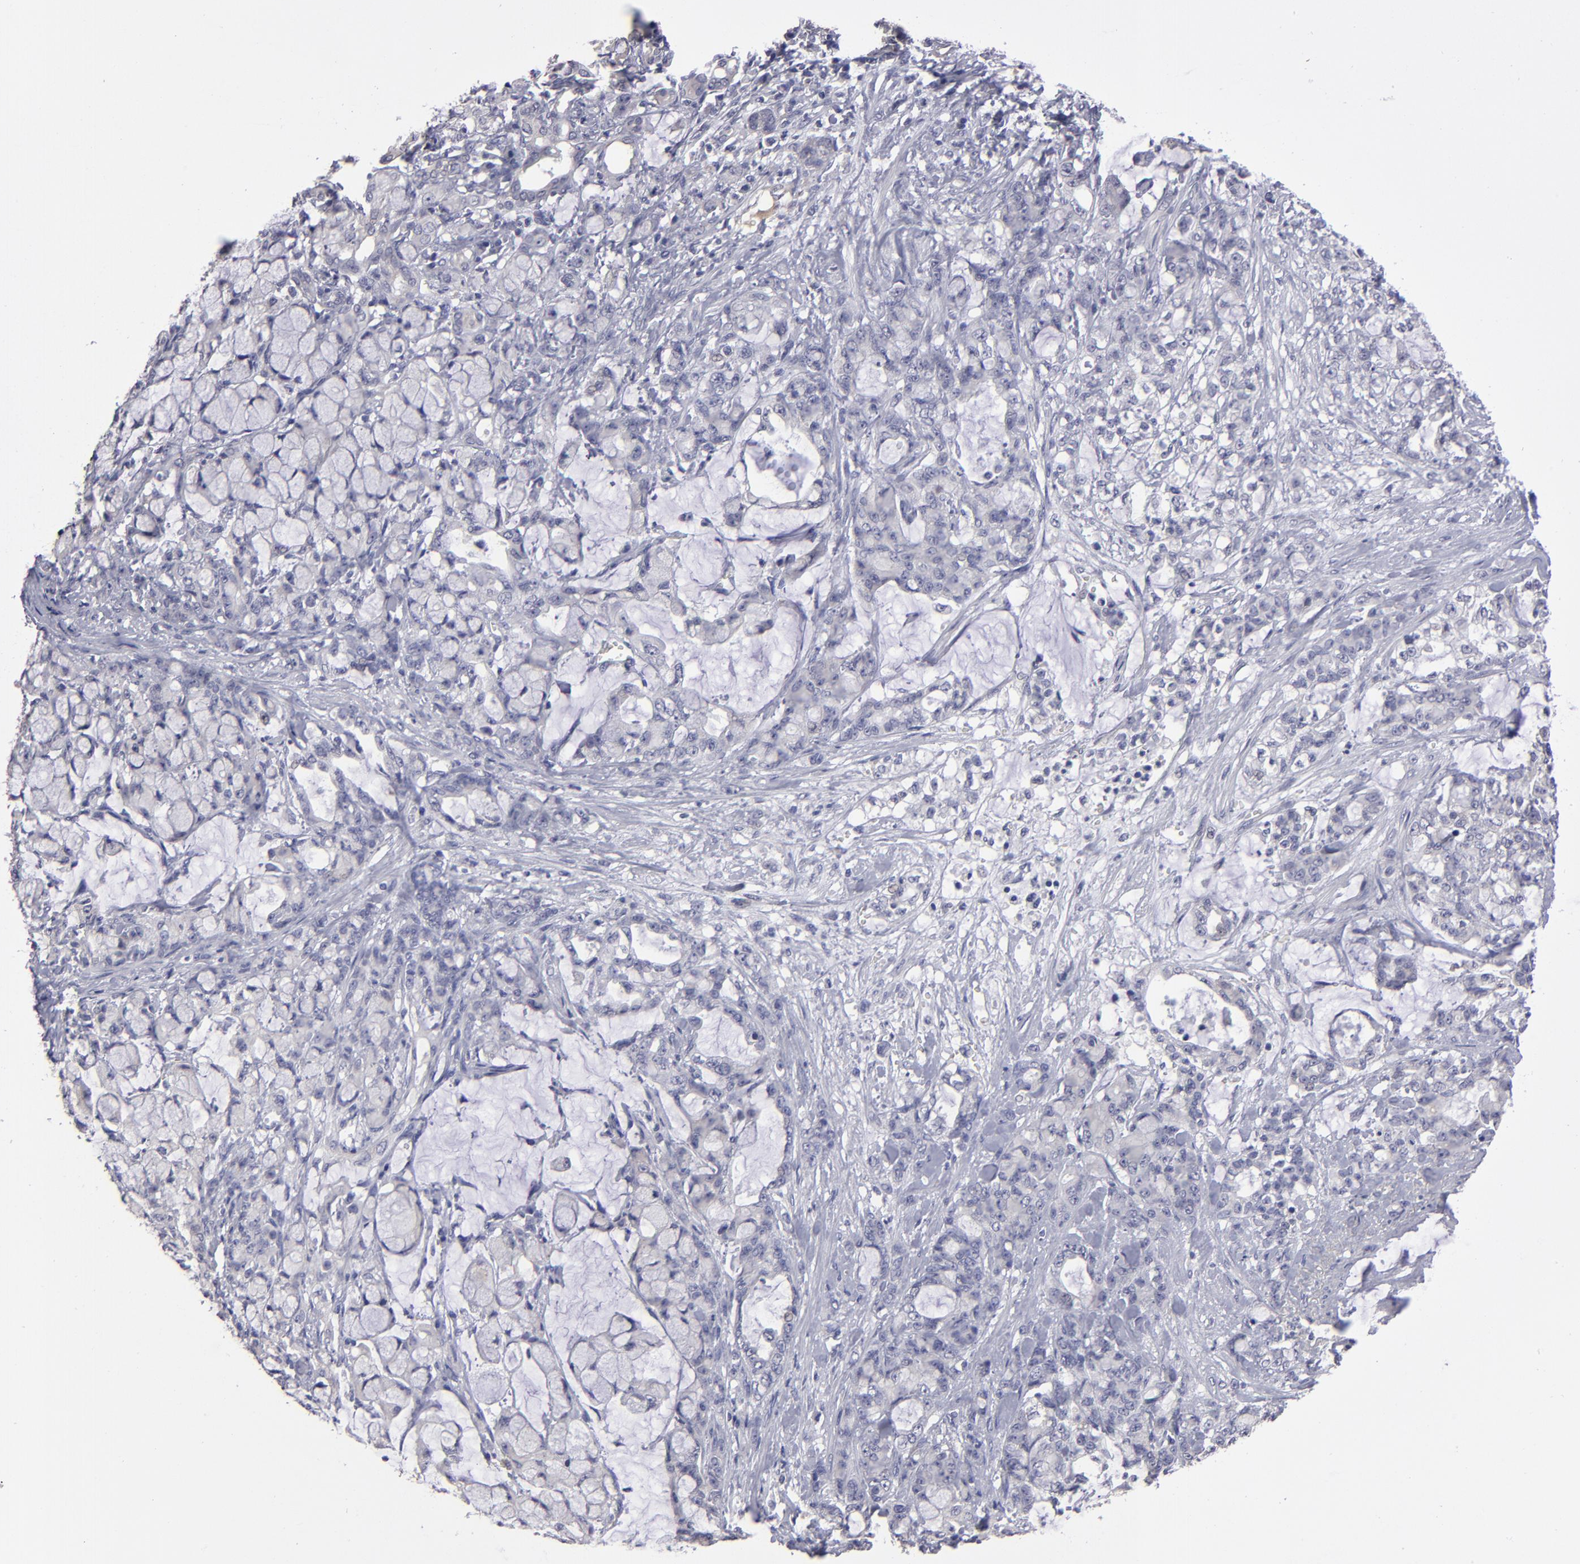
{"staining": {"intensity": "weak", "quantity": "<25%", "location": "cytoplasmic/membranous,nuclear"}, "tissue": "pancreatic cancer", "cell_type": "Tumor cells", "image_type": "cancer", "snomed": [{"axis": "morphology", "description": "Adenocarcinoma, NOS"}, {"axis": "topography", "description": "Pancreas"}], "caption": "Tumor cells are negative for brown protein staining in adenocarcinoma (pancreatic). Brightfield microscopy of immunohistochemistry stained with DAB (3,3'-diaminobenzidine) (brown) and hematoxylin (blue), captured at high magnification.", "gene": "ZNF175", "patient": {"sex": "female", "age": 73}}